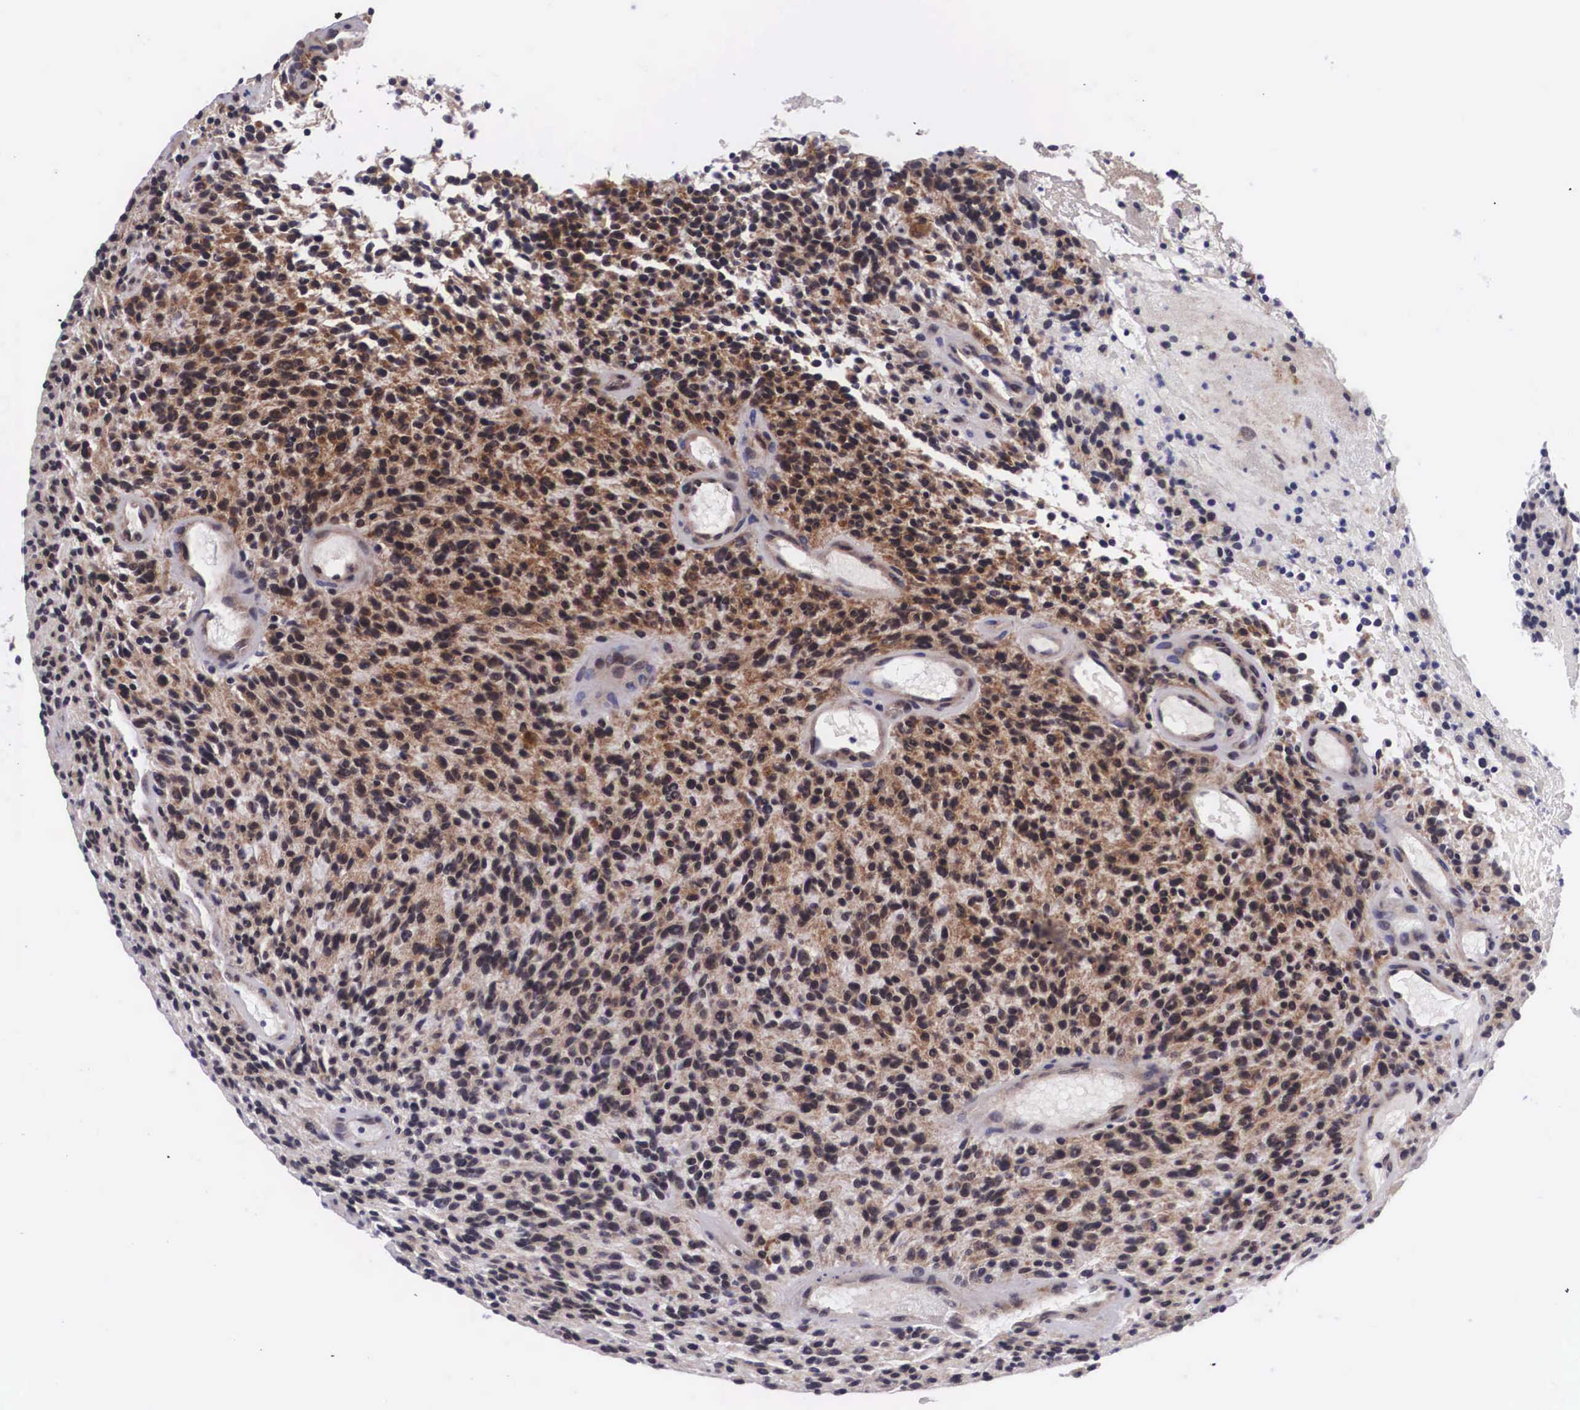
{"staining": {"intensity": "strong", "quantity": ">75%", "location": "cytoplasmic/membranous,nuclear"}, "tissue": "glioma", "cell_type": "Tumor cells", "image_type": "cancer", "snomed": [{"axis": "morphology", "description": "Glioma, malignant, High grade"}, {"axis": "topography", "description": "Brain"}], "caption": "Protein positivity by IHC shows strong cytoplasmic/membranous and nuclear positivity in about >75% of tumor cells in glioma. (DAB IHC, brown staining for protein, blue staining for nuclei).", "gene": "EMID1", "patient": {"sex": "female", "age": 13}}